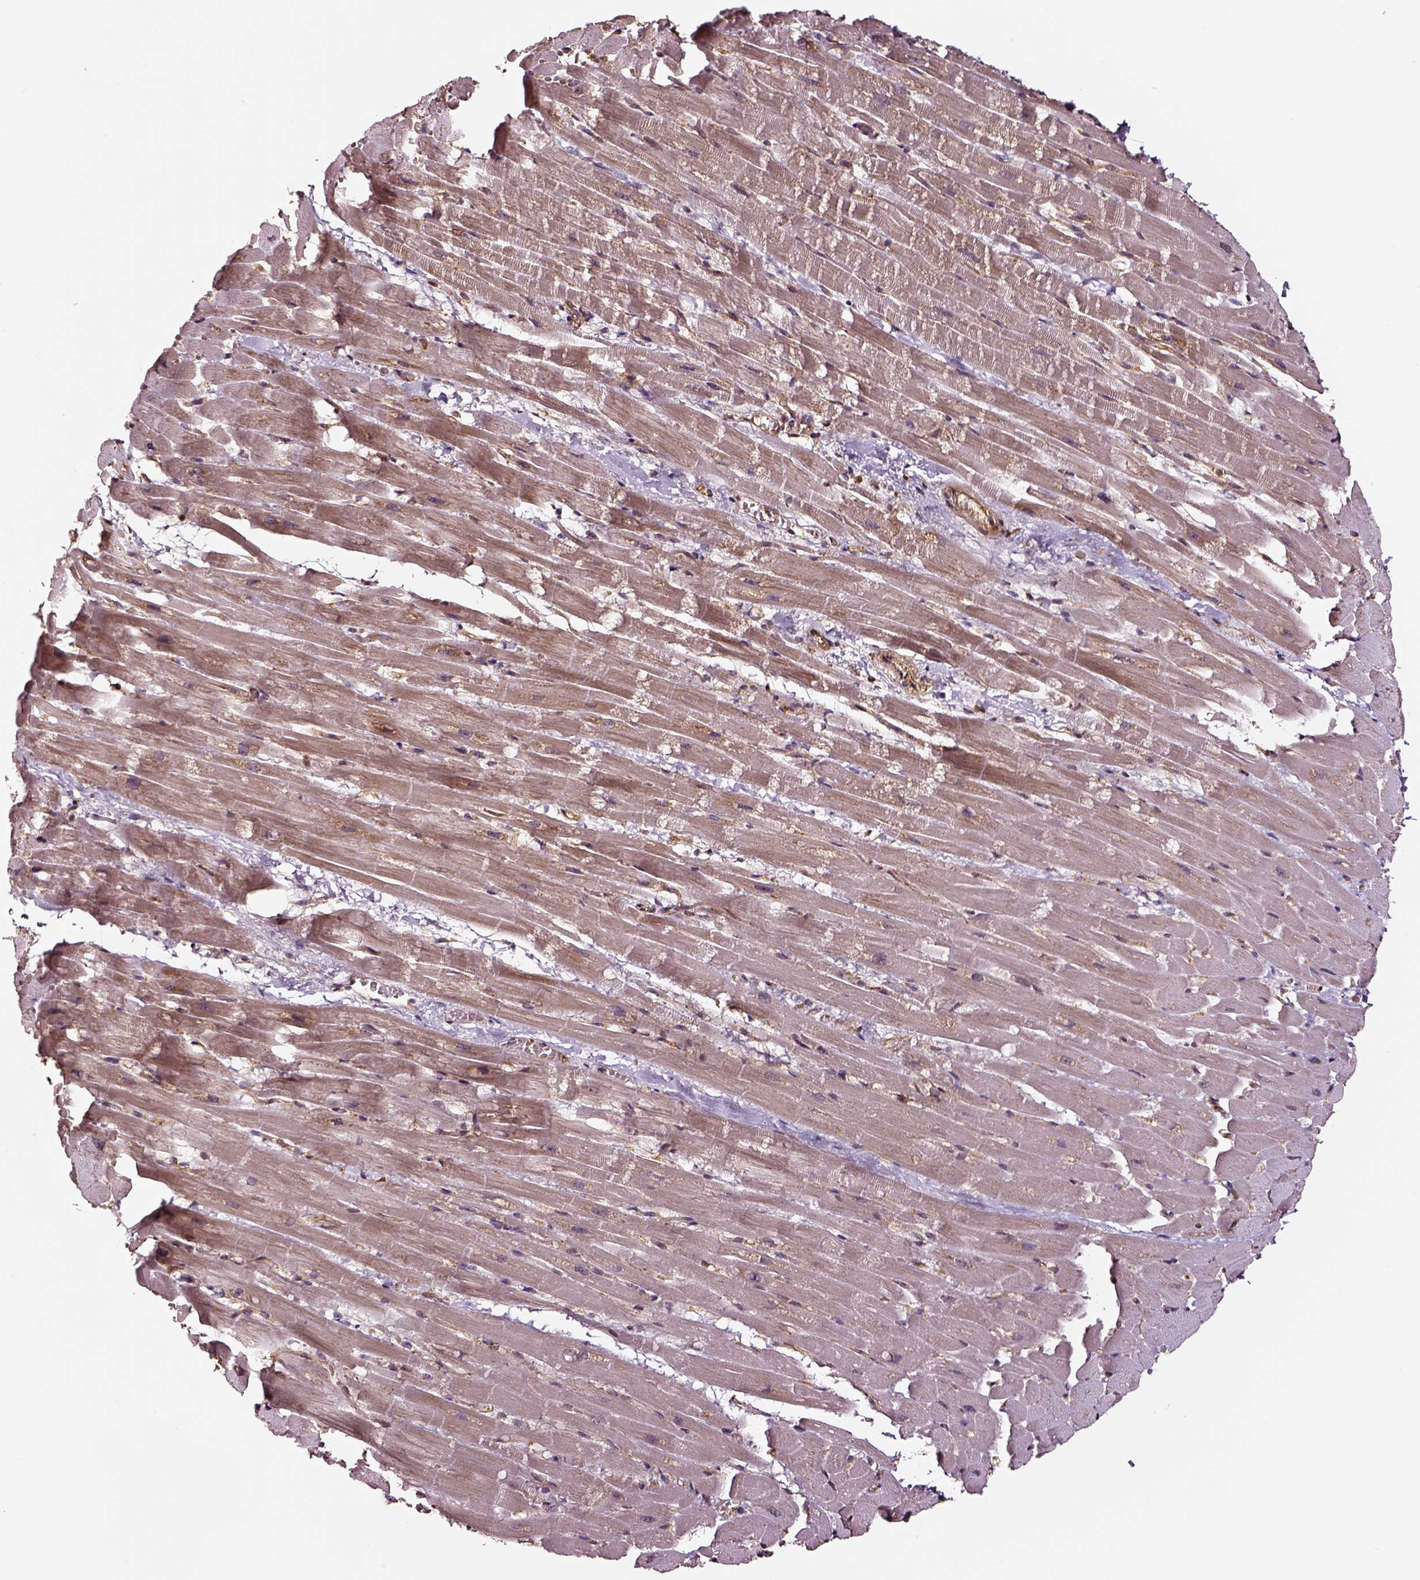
{"staining": {"intensity": "moderate", "quantity": "<25%", "location": "cytoplasmic/membranous"}, "tissue": "heart muscle", "cell_type": "Cardiomyocytes", "image_type": "normal", "snomed": [{"axis": "morphology", "description": "Normal tissue, NOS"}, {"axis": "topography", "description": "Heart"}], "caption": "Cardiomyocytes display low levels of moderate cytoplasmic/membranous expression in approximately <25% of cells in benign heart muscle. The staining was performed using DAB (3,3'-diaminobenzidine), with brown indicating positive protein expression. Nuclei are stained blue with hematoxylin.", "gene": "RASSF5", "patient": {"sex": "male", "age": 37}}